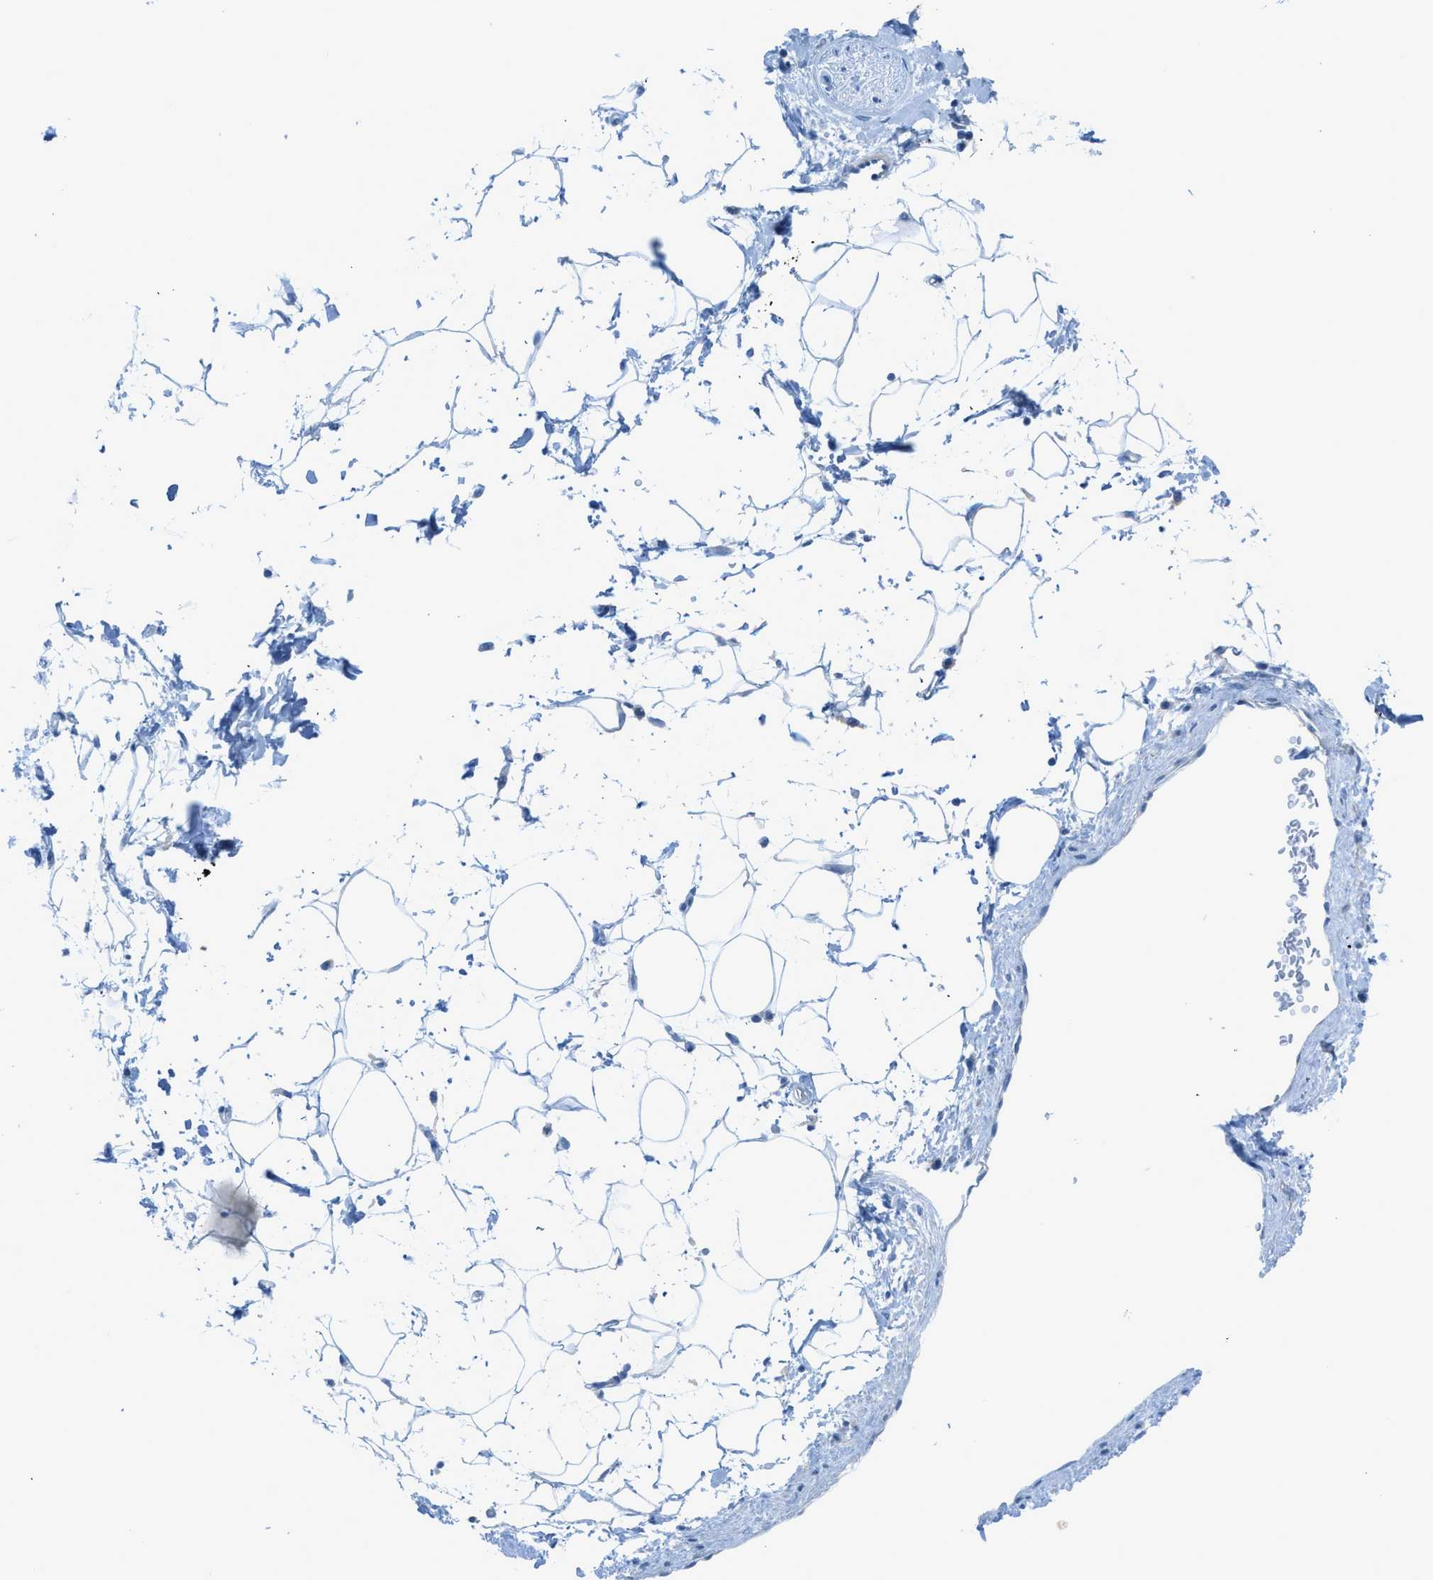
{"staining": {"intensity": "negative", "quantity": "none", "location": "none"}, "tissue": "adipose tissue", "cell_type": "Adipocytes", "image_type": "normal", "snomed": [{"axis": "morphology", "description": "Normal tissue, NOS"}, {"axis": "topography", "description": "Soft tissue"}], "caption": "There is no significant staining in adipocytes of adipose tissue.", "gene": "ACAN", "patient": {"sex": "male", "age": 72}}